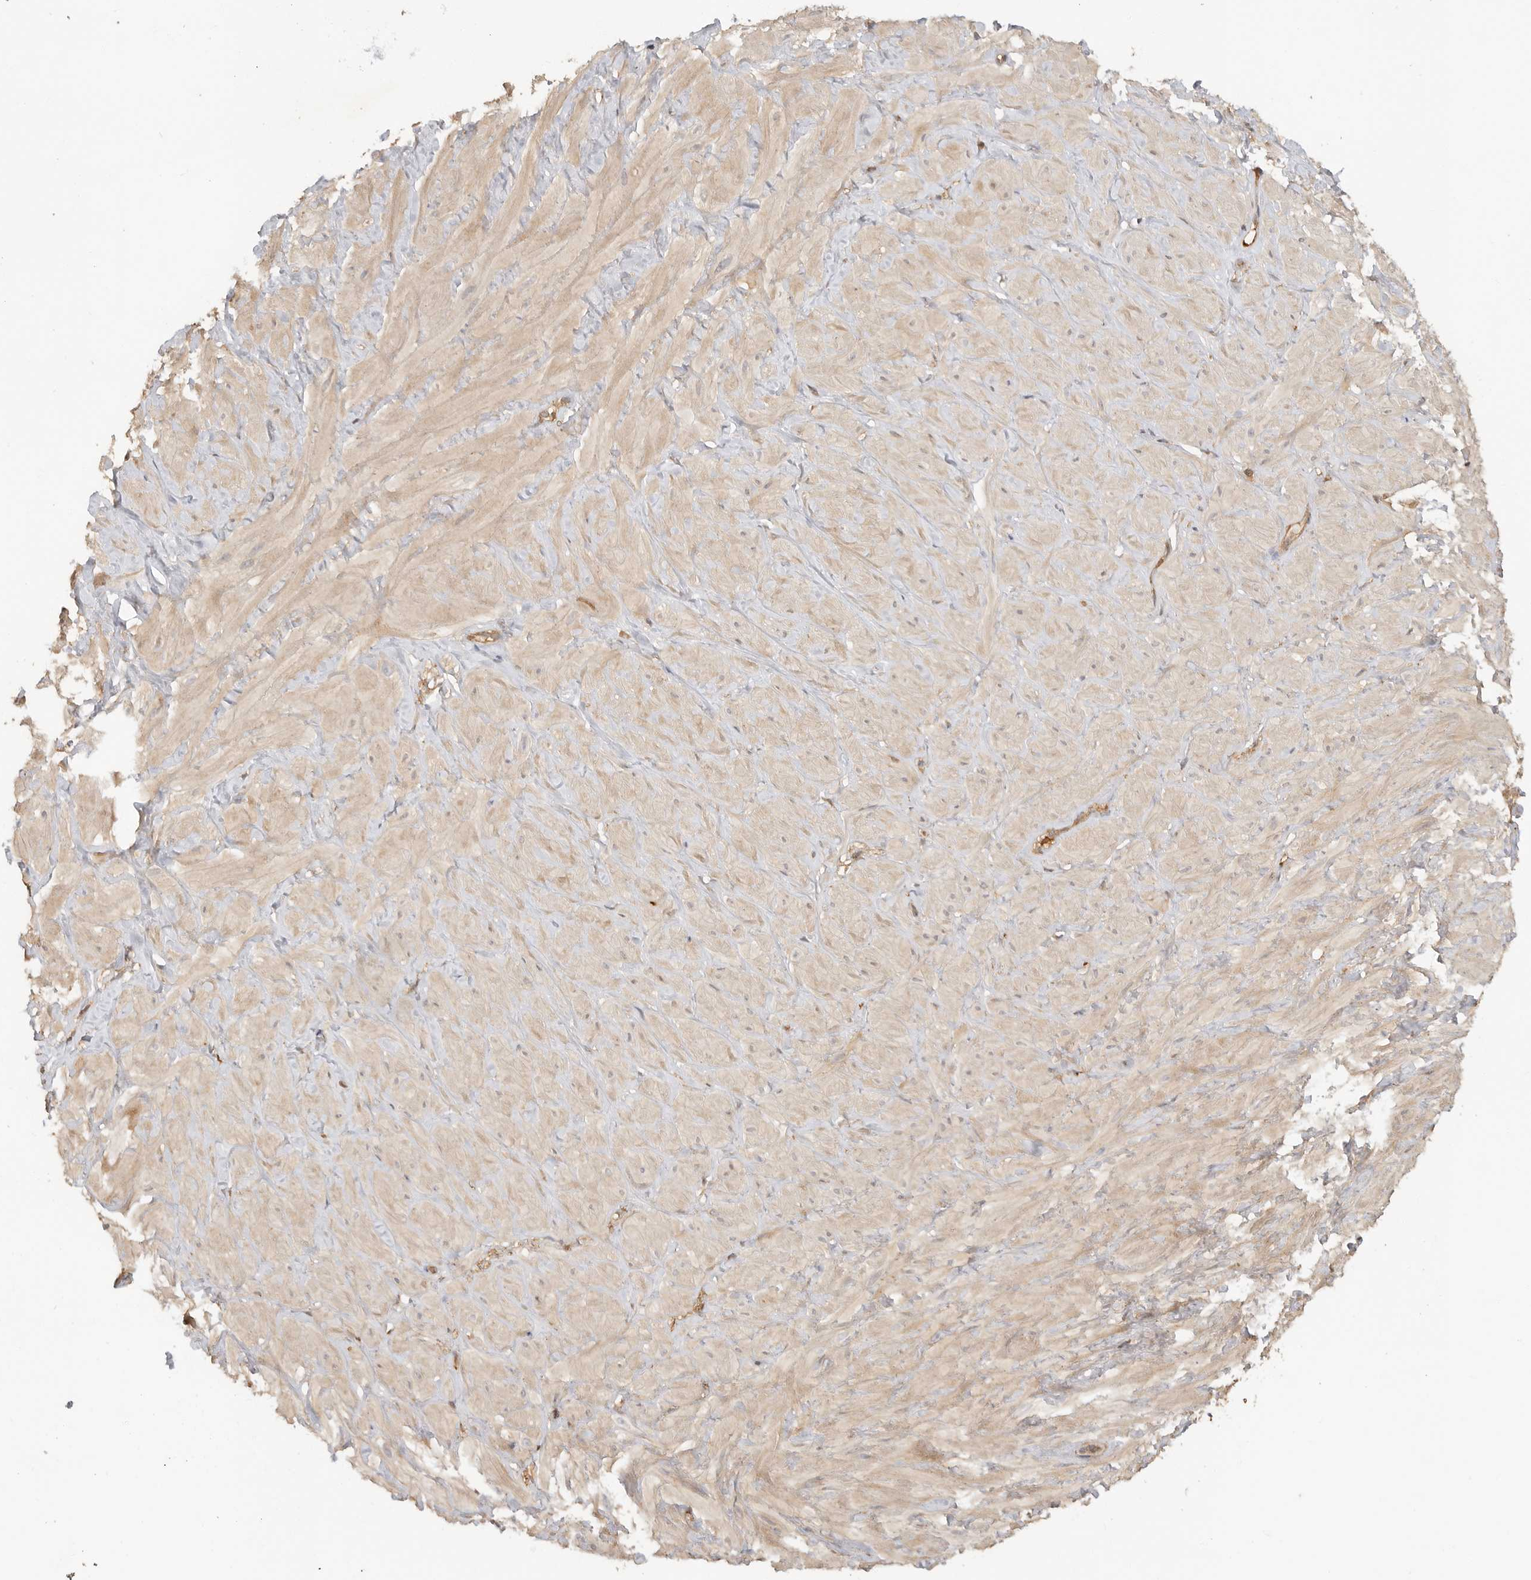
{"staining": {"intensity": "weak", "quantity": ">75%", "location": "cytoplasmic/membranous"}, "tissue": "adipose tissue", "cell_type": "Adipocytes", "image_type": "normal", "snomed": [{"axis": "morphology", "description": "Normal tissue, NOS"}, {"axis": "topography", "description": "Adipose tissue"}, {"axis": "topography", "description": "Vascular tissue"}, {"axis": "topography", "description": "Peripheral nerve tissue"}], "caption": "Protein expression analysis of unremarkable human adipose tissue reveals weak cytoplasmic/membranous positivity in approximately >75% of adipocytes.", "gene": "CLDN12", "patient": {"sex": "male", "age": 25}}